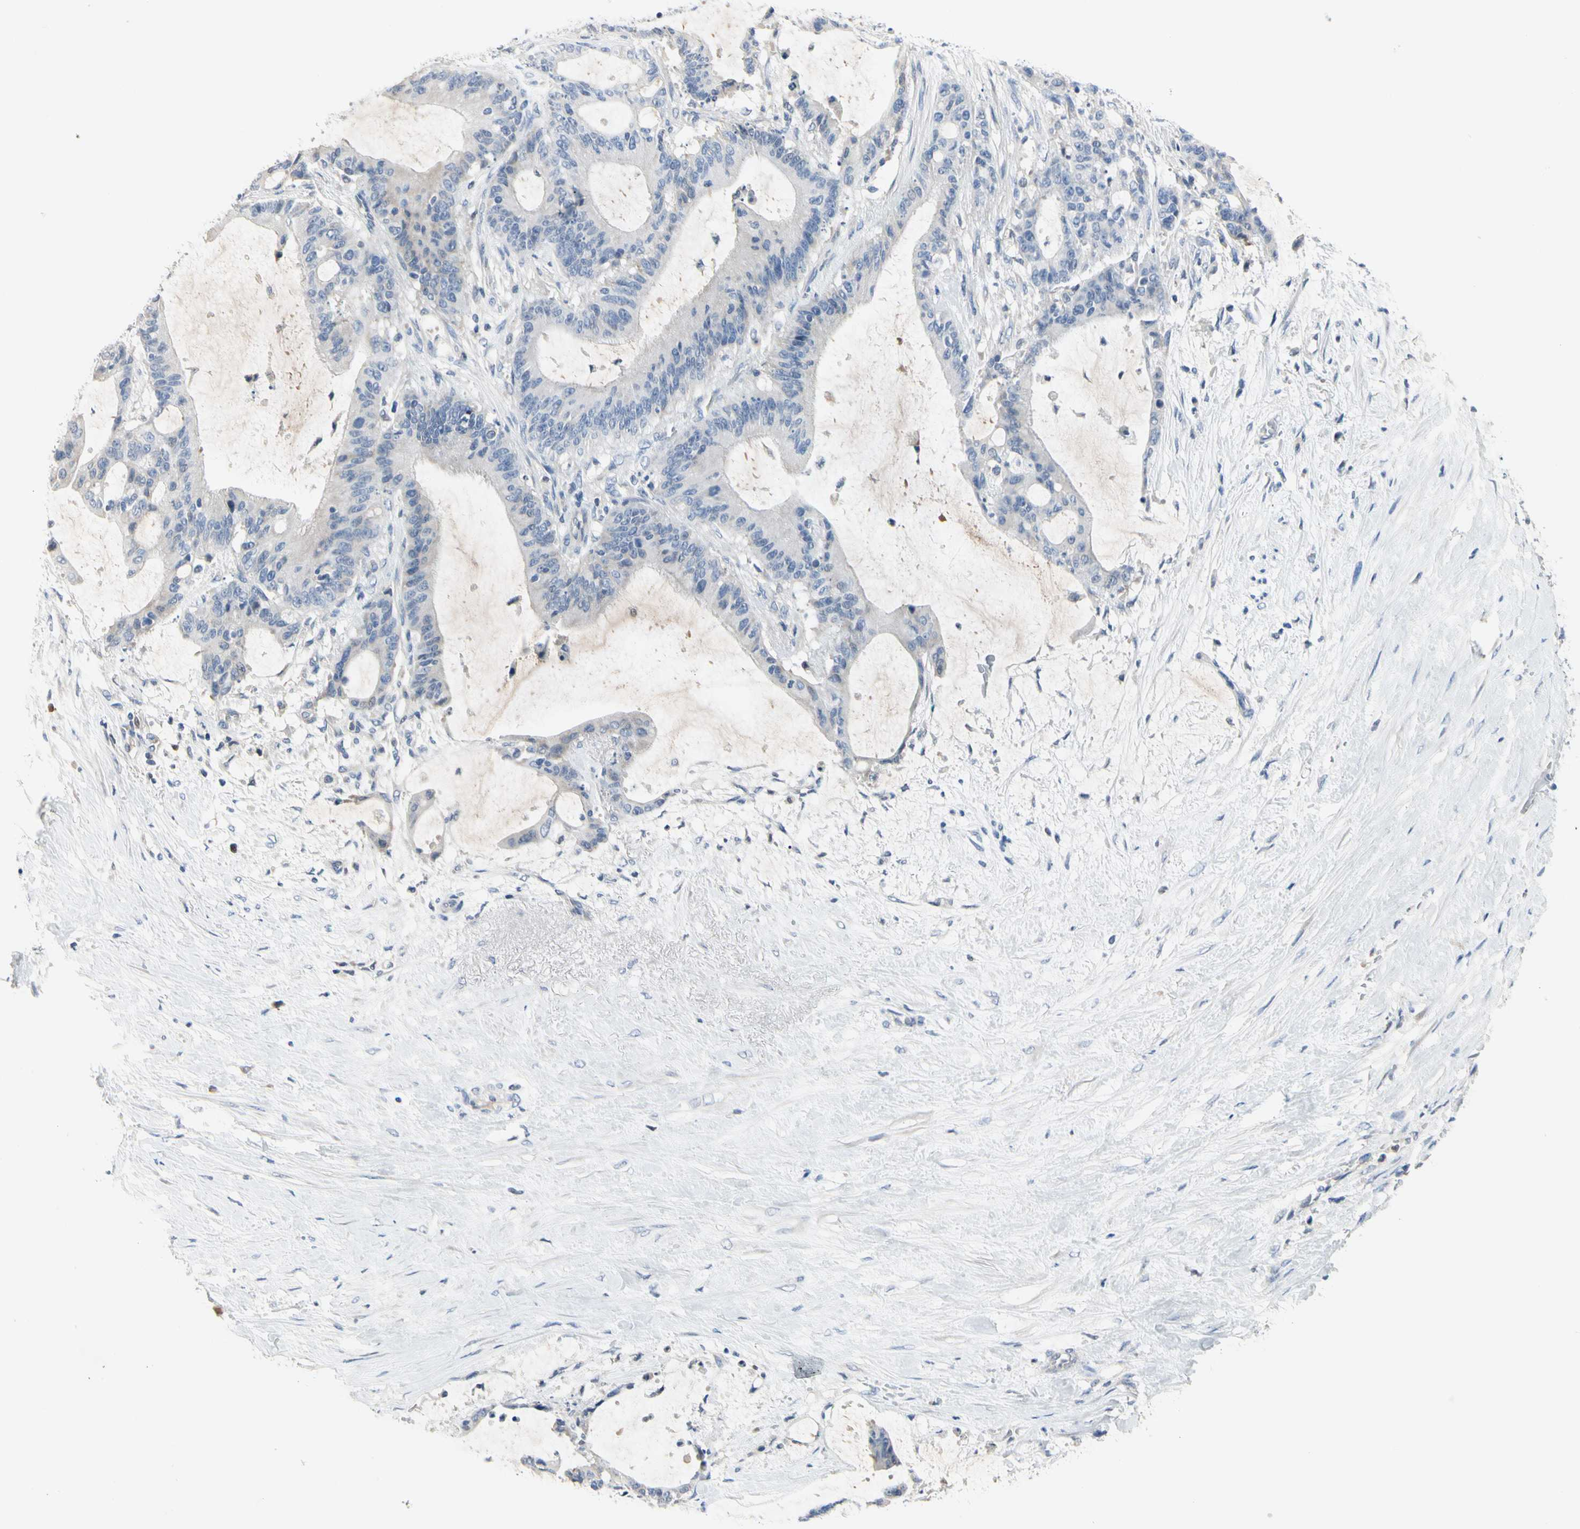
{"staining": {"intensity": "negative", "quantity": "none", "location": "none"}, "tissue": "liver cancer", "cell_type": "Tumor cells", "image_type": "cancer", "snomed": [{"axis": "morphology", "description": "Cholangiocarcinoma"}, {"axis": "topography", "description": "Liver"}], "caption": "There is no significant expression in tumor cells of liver cancer (cholangiocarcinoma).", "gene": "ECRG4", "patient": {"sex": "female", "age": 73}}